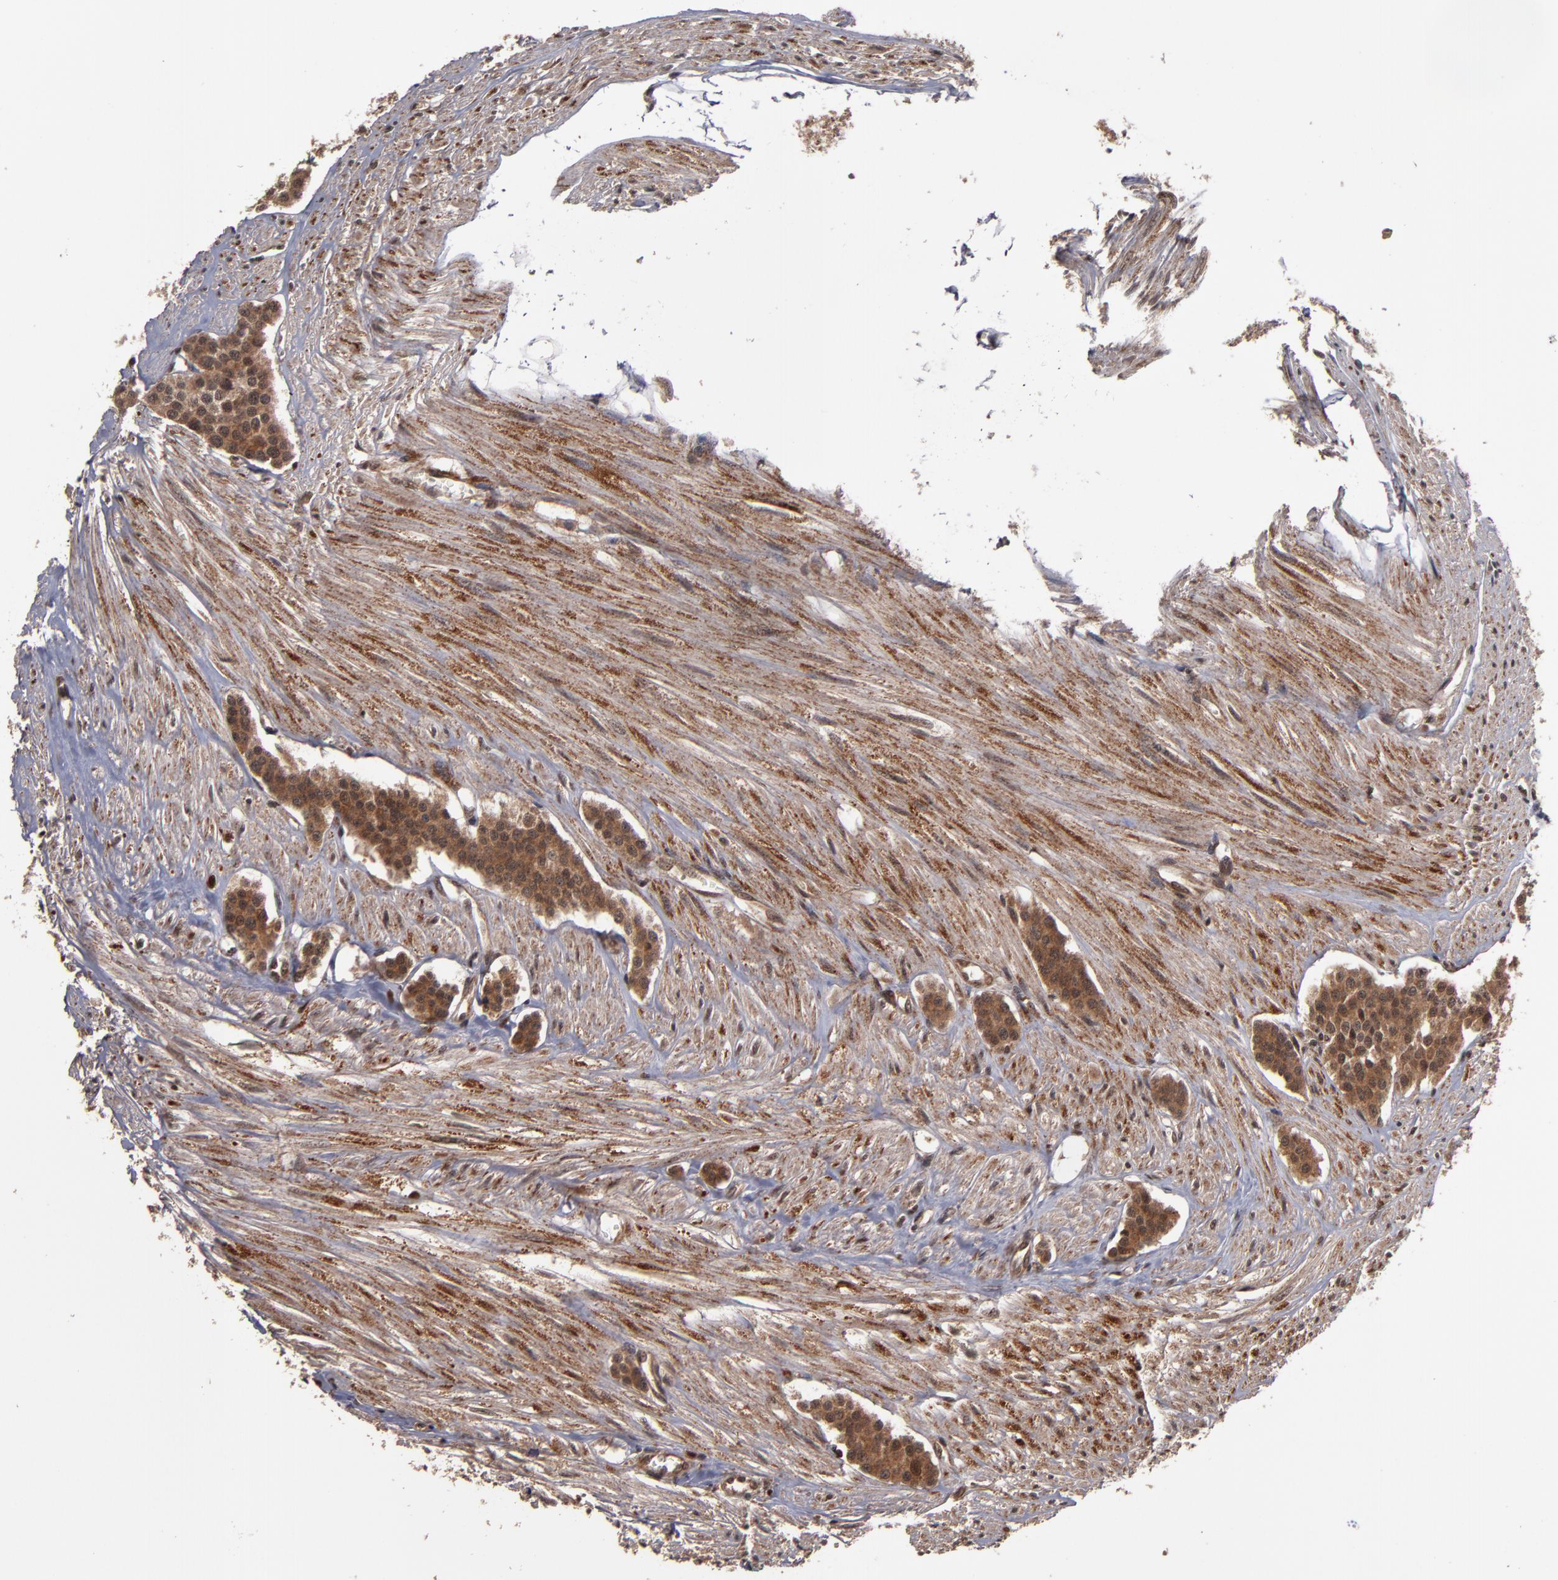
{"staining": {"intensity": "moderate", "quantity": ">75%", "location": "cytoplasmic/membranous"}, "tissue": "carcinoid", "cell_type": "Tumor cells", "image_type": "cancer", "snomed": [{"axis": "morphology", "description": "Carcinoid, malignant, NOS"}, {"axis": "topography", "description": "Small intestine"}], "caption": "Tumor cells exhibit medium levels of moderate cytoplasmic/membranous positivity in about >75% of cells in carcinoid. The staining was performed using DAB, with brown indicating positive protein expression. Nuclei are stained blue with hematoxylin.", "gene": "CUL5", "patient": {"sex": "male", "age": 60}}